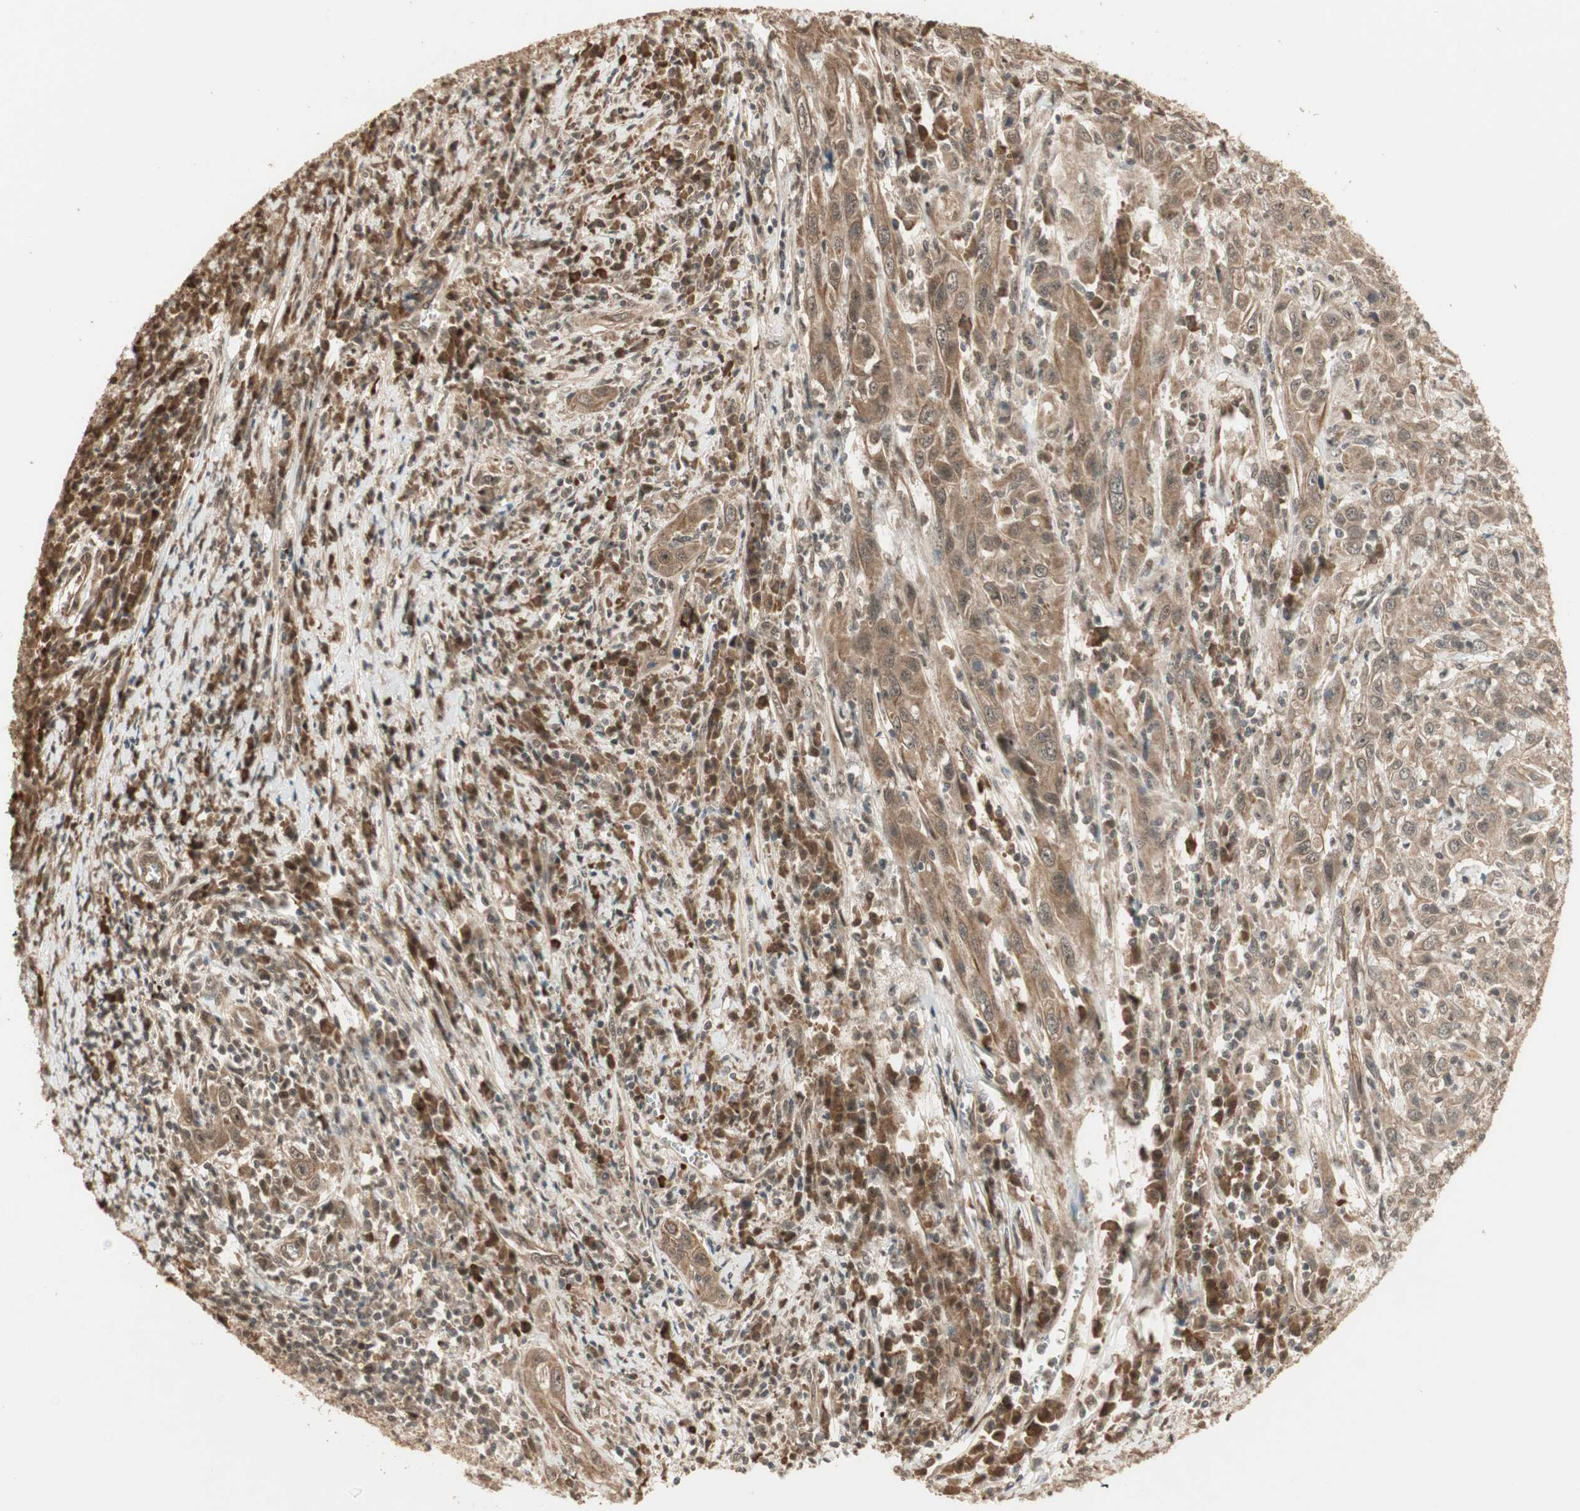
{"staining": {"intensity": "moderate", "quantity": ">75%", "location": "cytoplasmic/membranous"}, "tissue": "cervical cancer", "cell_type": "Tumor cells", "image_type": "cancer", "snomed": [{"axis": "morphology", "description": "Squamous cell carcinoma, NOS"}, {"axis": "topography", "description": "Cervix"}], "caption": "An image showing moderate cytoplasmic/membranous expression in about >75% of tumor cells in cervical cancer, as visualized by brown immunohistochemical staining.", "gene": "ZSCAN31", "patient": {"sex": "female", "age": 46}}